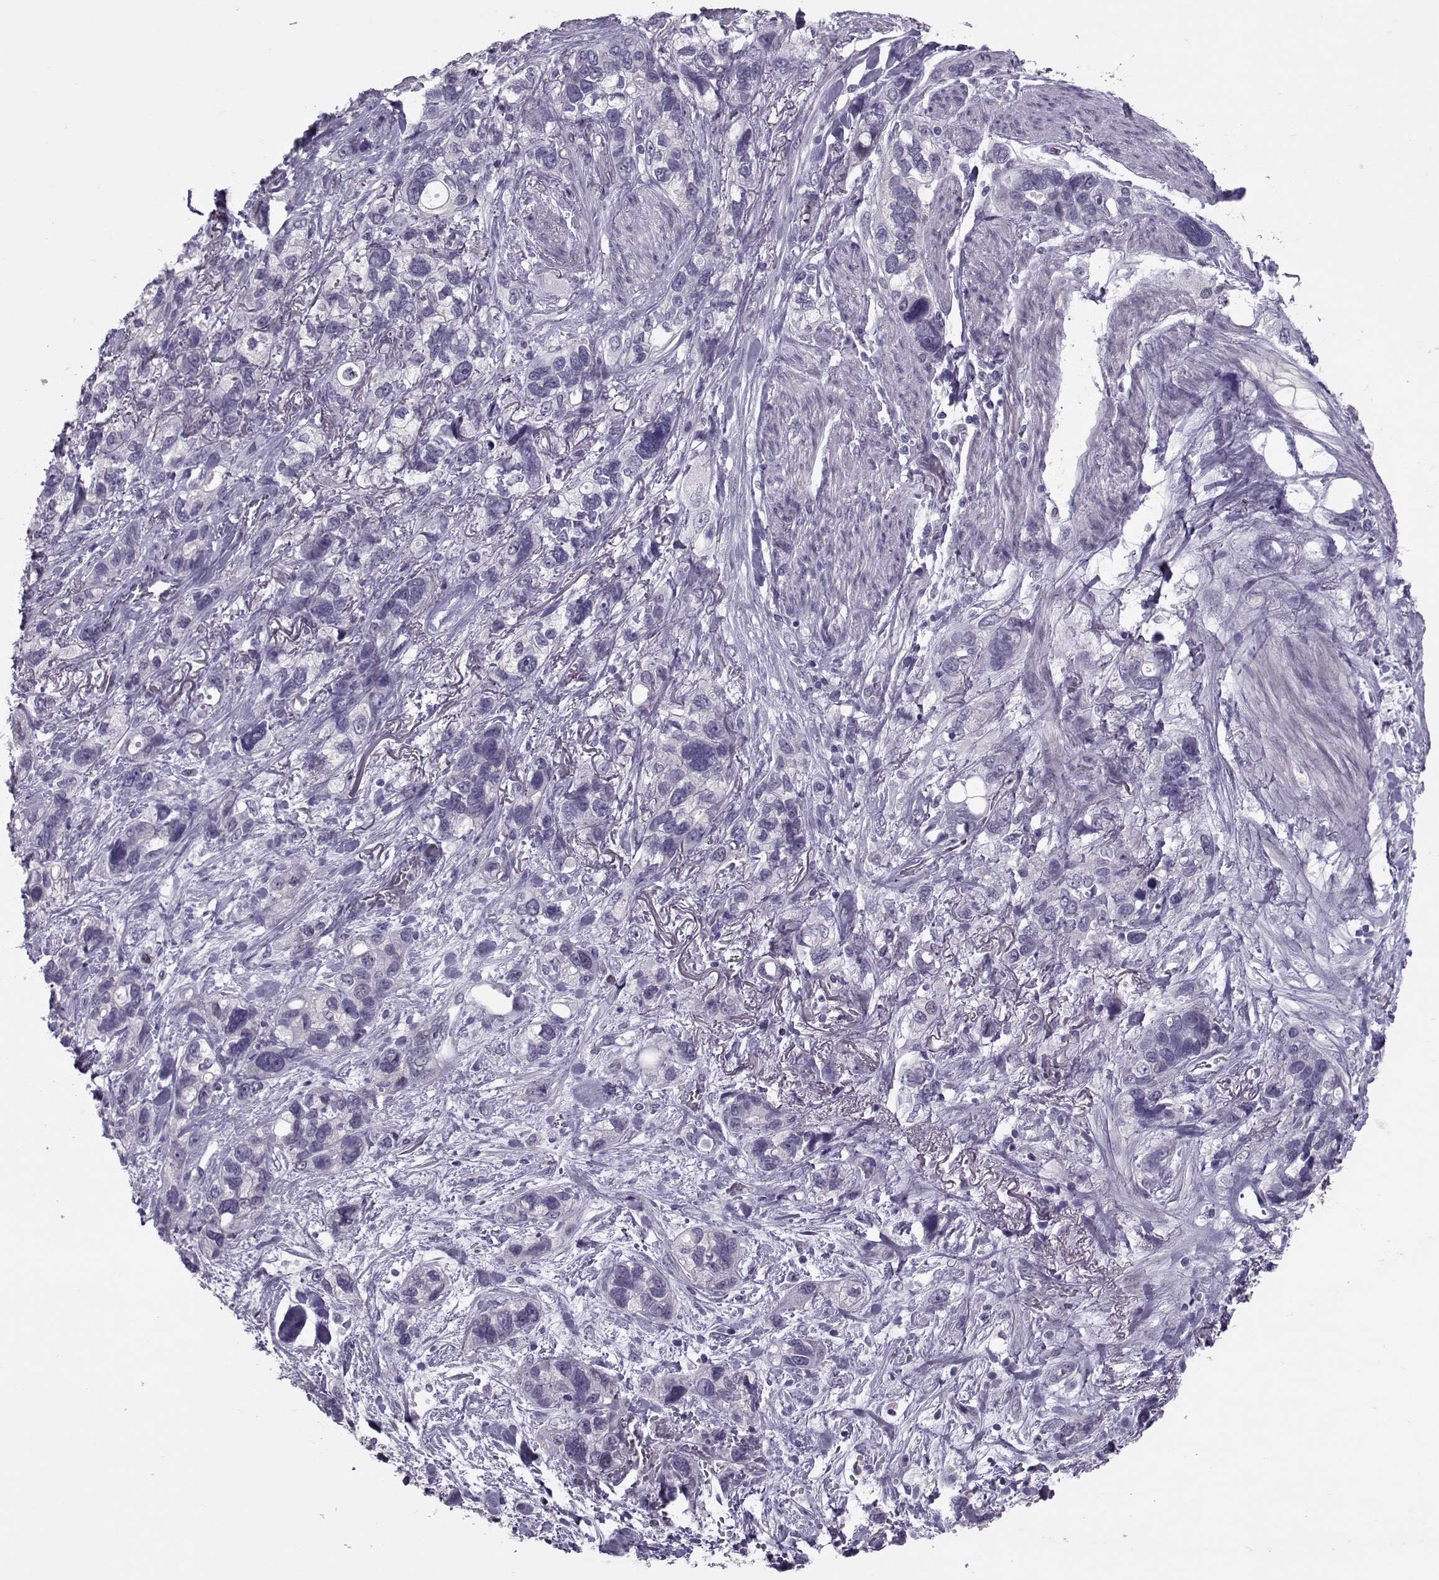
{"staining": {"intensity": "negative", "quantity": "none", "location": "none"}, "tissue": "stomach cancer", "cell_type": "Tumor cells", "image_type": "cancer", "snomed": [{"axis": "morphology", "description": "Adenocarcinoma, NOS"}, {"axis": "topography", "description": "Stomach, upper"}], "caption": "A high-resolution photomicrograph shows immunohistochemistry (IHC) staining of adenocarcinoma (stomach), which exhibits no significant positivity in tumor cells.", "gene": "ASRGL1", "patient": {"sex": "female", "age": 81}}